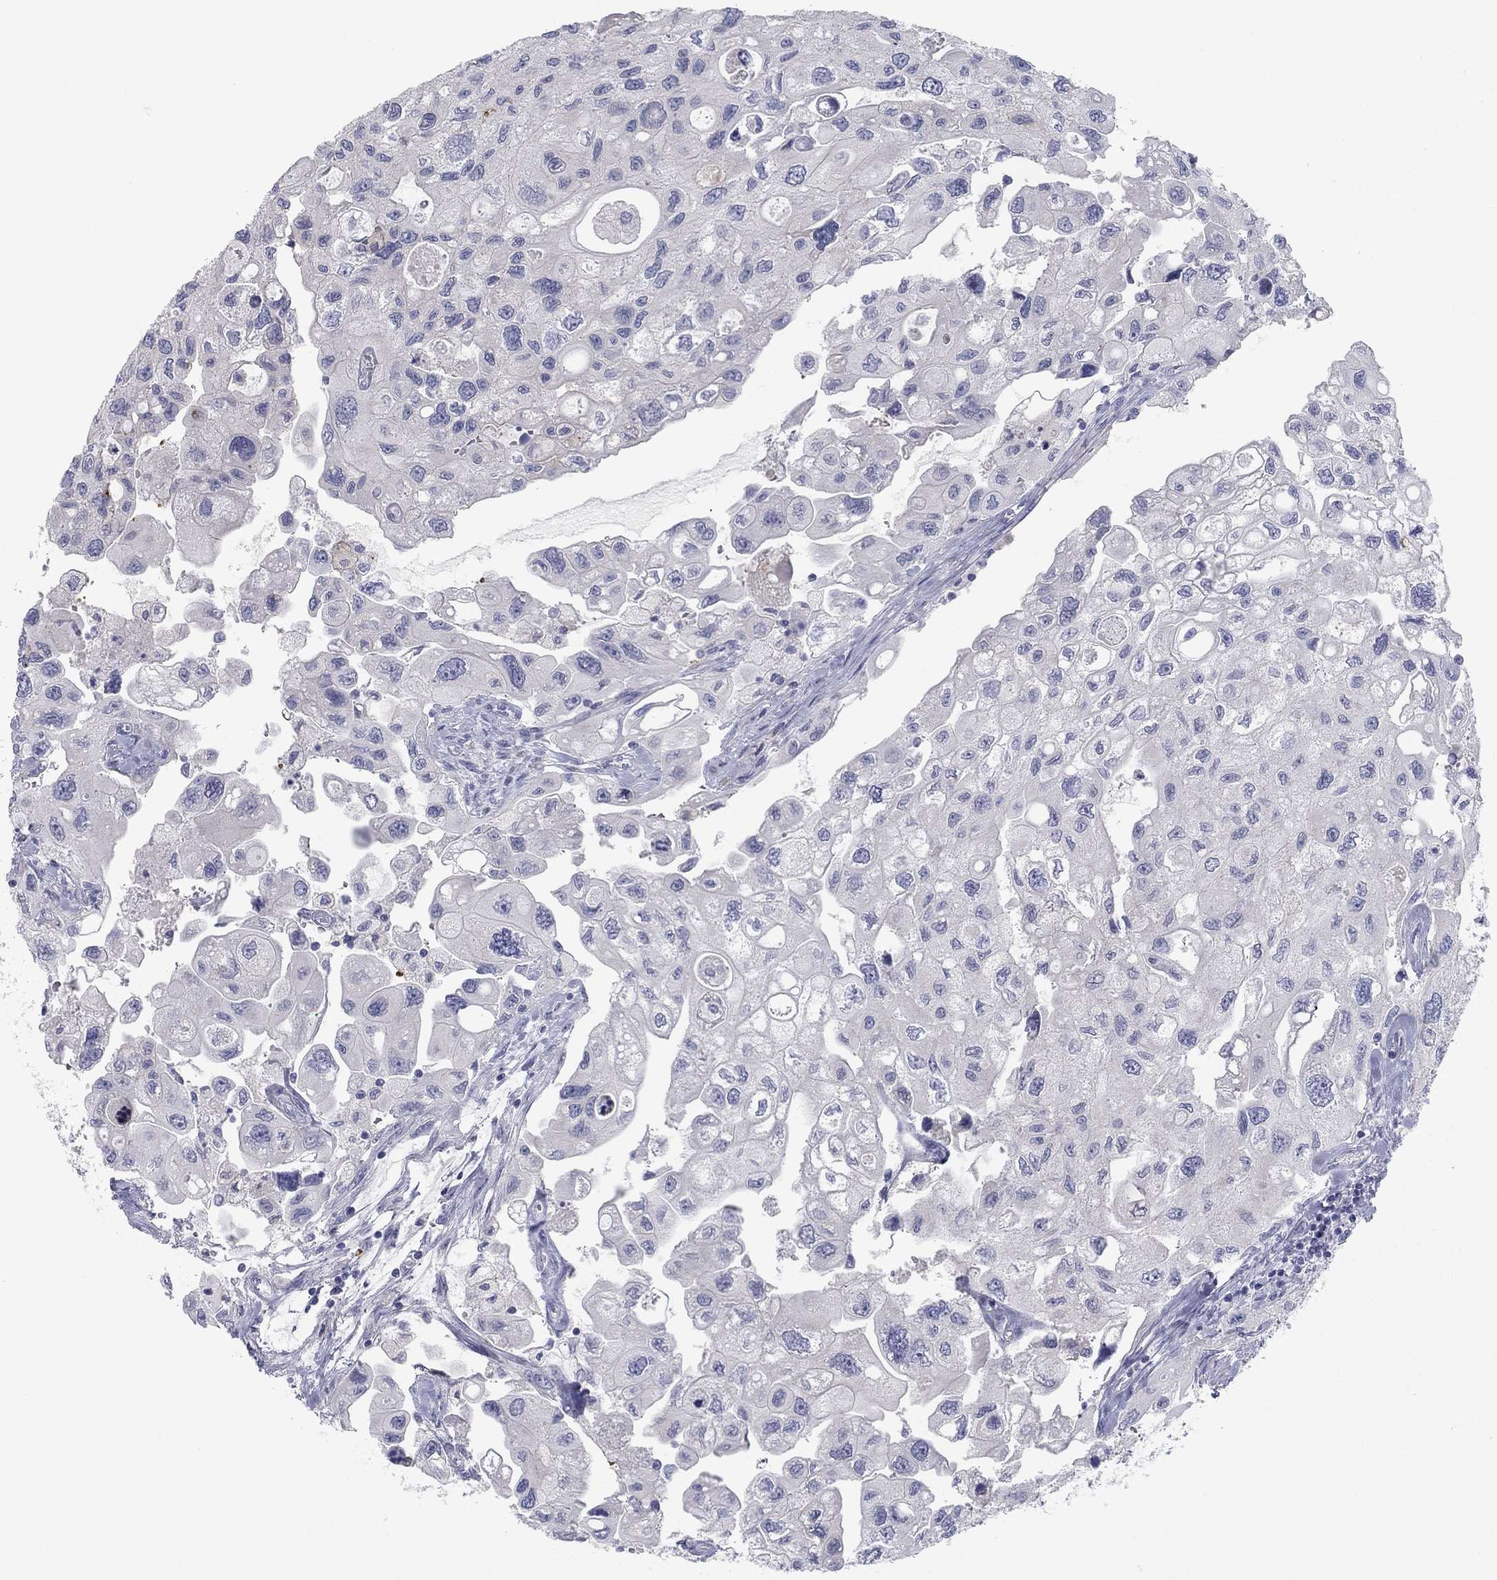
{"staining": {"intensity": "negative", "quantity": "none", "location": "none"}, "tissue": "urothelial cancer", "cell_type": "Tumor cells", "image_type": "cancer", "snomed": [{"axis": "morphology", "description": "Urothelial carcinoma, High grade"}, {"axis": "topography", "description": "Urinary bladder"}], "caption": "Urothelial carcinoma (high-grade) was stained to show a protein in brown. There is no significant staining in tumor cells.", "gene": "CALB1", "patient": {"sex": "male", "age": 59}}